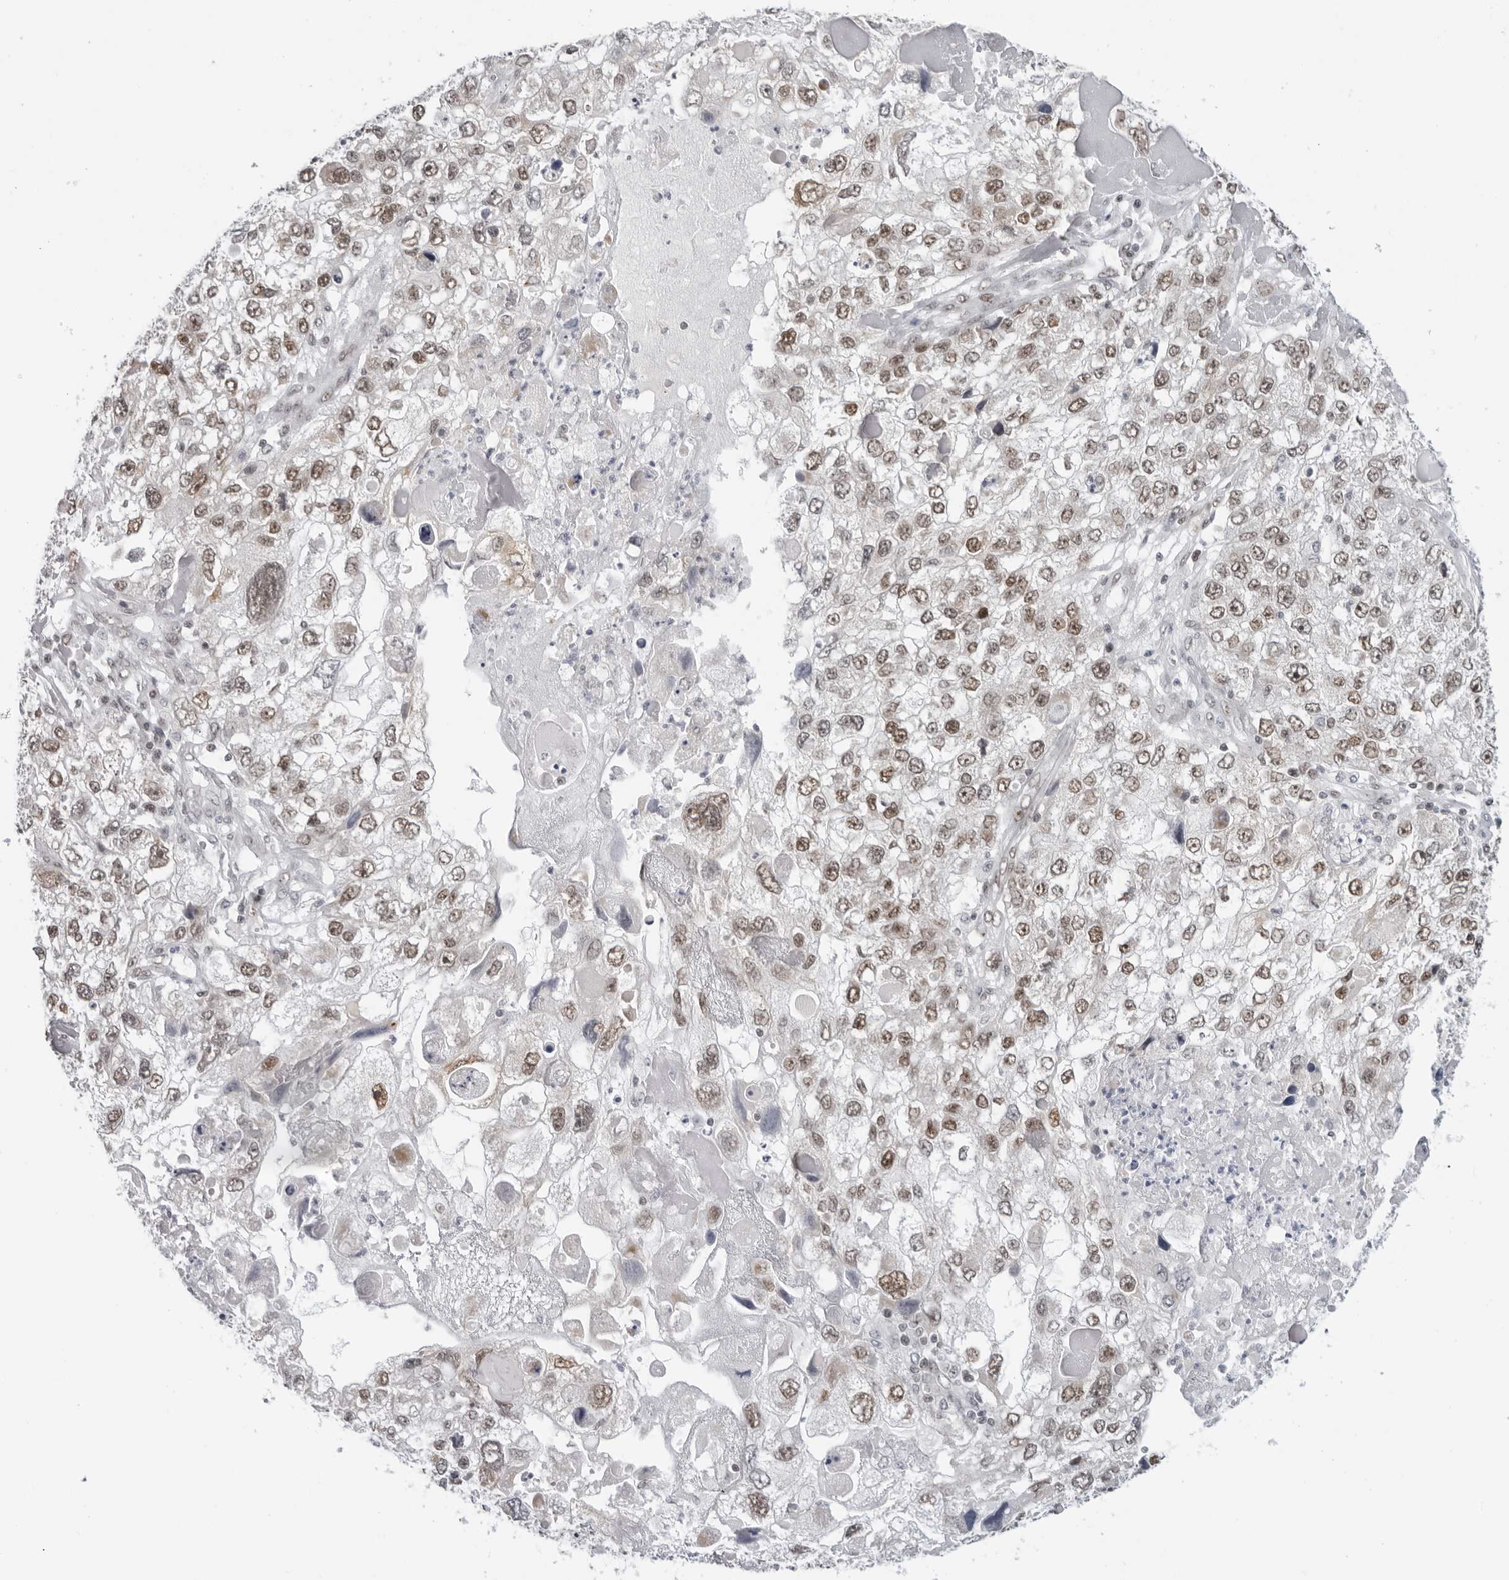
{"staining": {"intensity": "moderate", "quantity": ">75%", "location": "nuclear"}, "tissue": "endometrial cancer", "cell_type": "Tumor cells", "image_type": "cancer", "snomed": [{"axis": "morphology", "description": "Adenocarcinoma, NOS"}, {"axis": "topography", "description": "Endometrium"}], "caption": "IHC micrograph of endometrial cancer stained for a protein (brown), which shows medium levels of moderate nuclear expression in about >75% of tumor cells.", "gene": "FOXK2", "patient": {"sex": "female", "age": 49}}